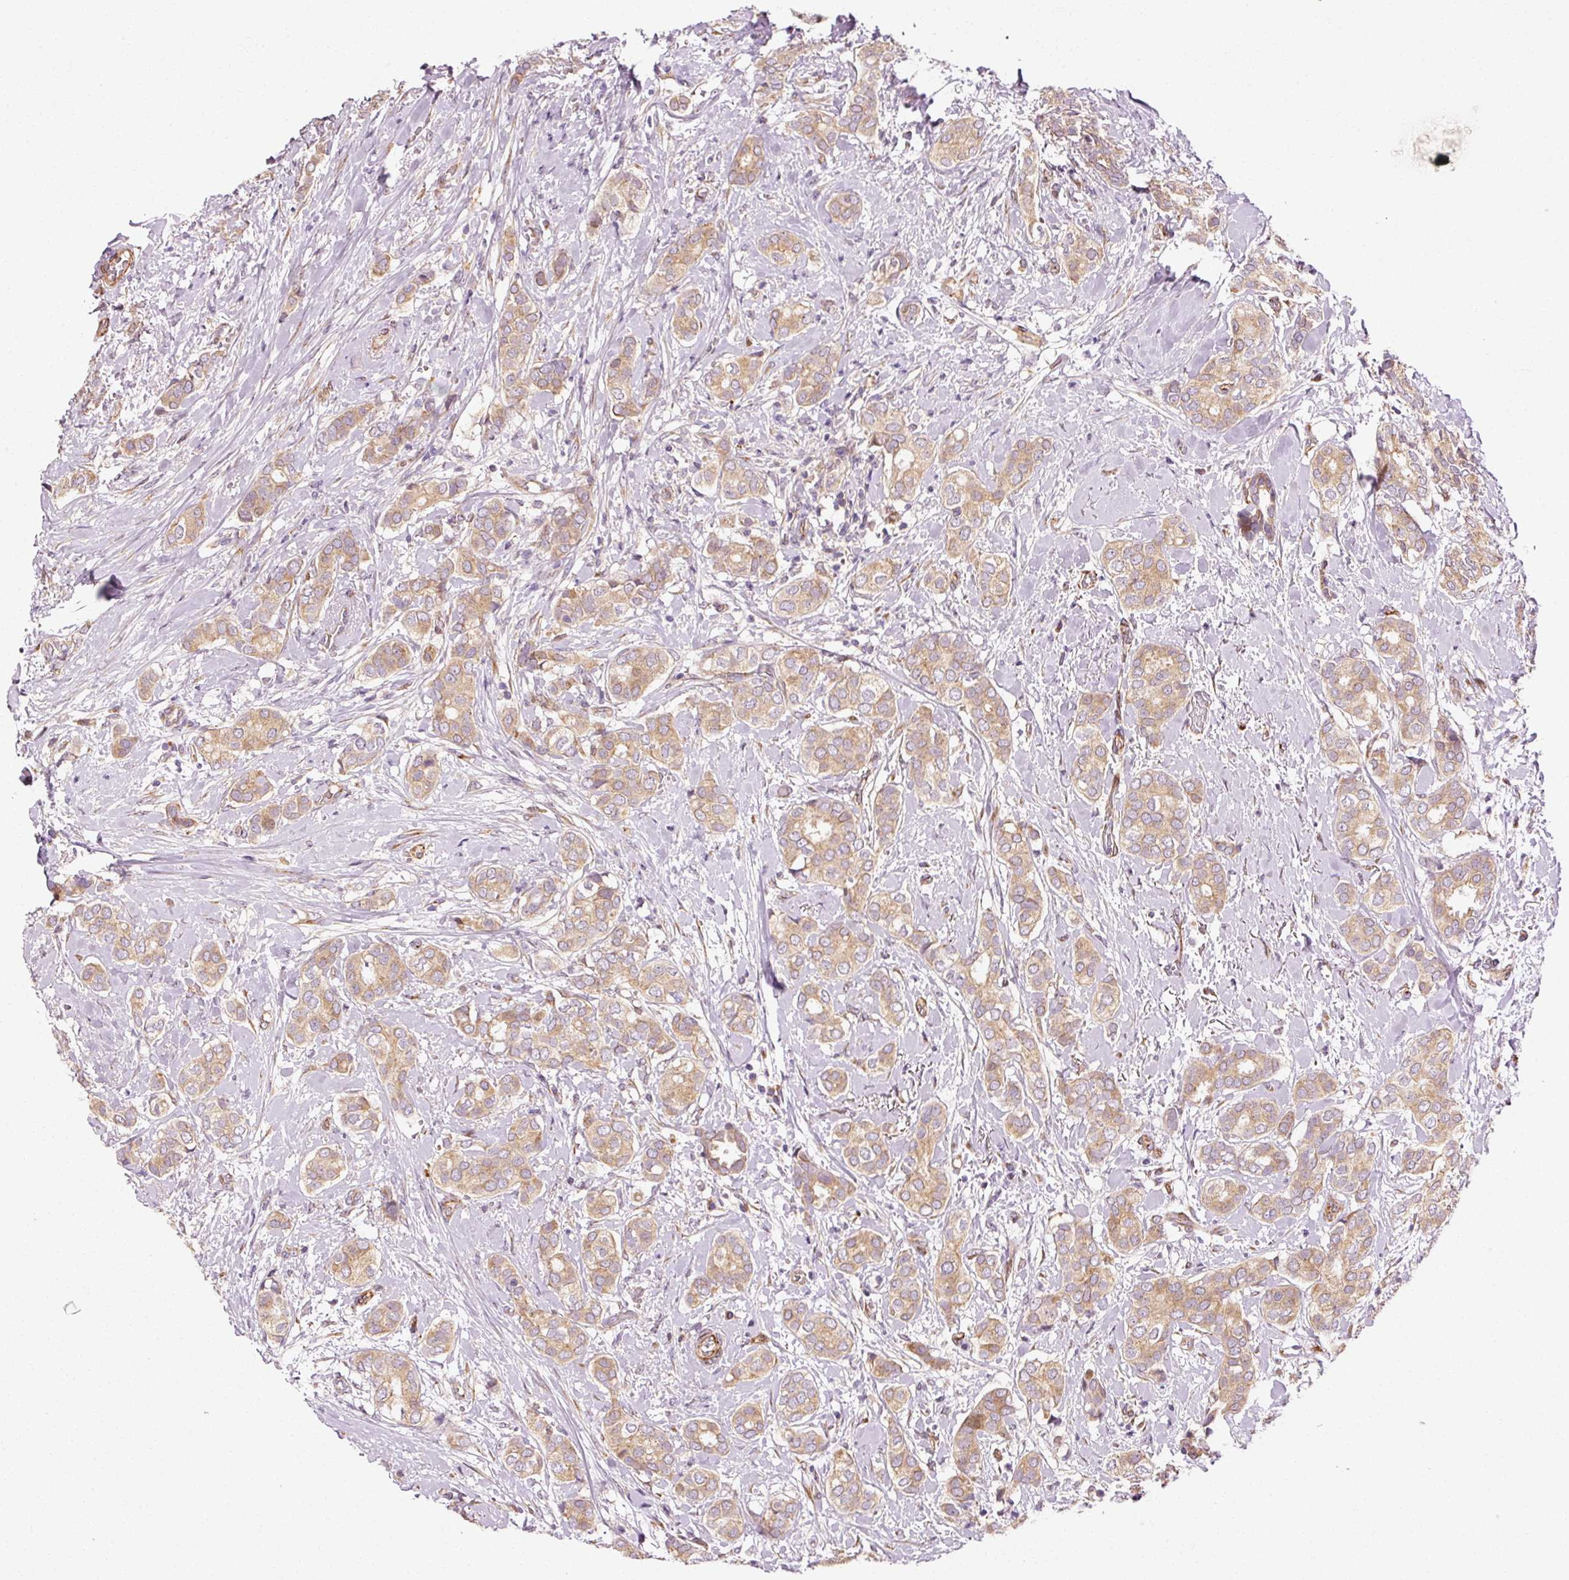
{"staining": {"intensity": "moderate", "quantity": ">75%", "location": "cytoplasmic/membranous"}, "tissue": "breast cancer", "cell_type": "Tumor cells", "image_type": "cancer", "snomed": [{"axis": "morphology", "description": "Duct carcinoma"}, {"axis": "topography", "description": "Breast"}], "caption": "An immunohistochemistry histopathology image of tumor tissue is shown. Protein staining in brown highlights moderate cytoplasmic/membranous positivity in breast cancer (invasive ductal carcinoma) within tumor cells. (IHC, brightfield microscopy, high magnification).", "gene": "PPP1R14B", "patient": {"sex": "female", "age": 73}}